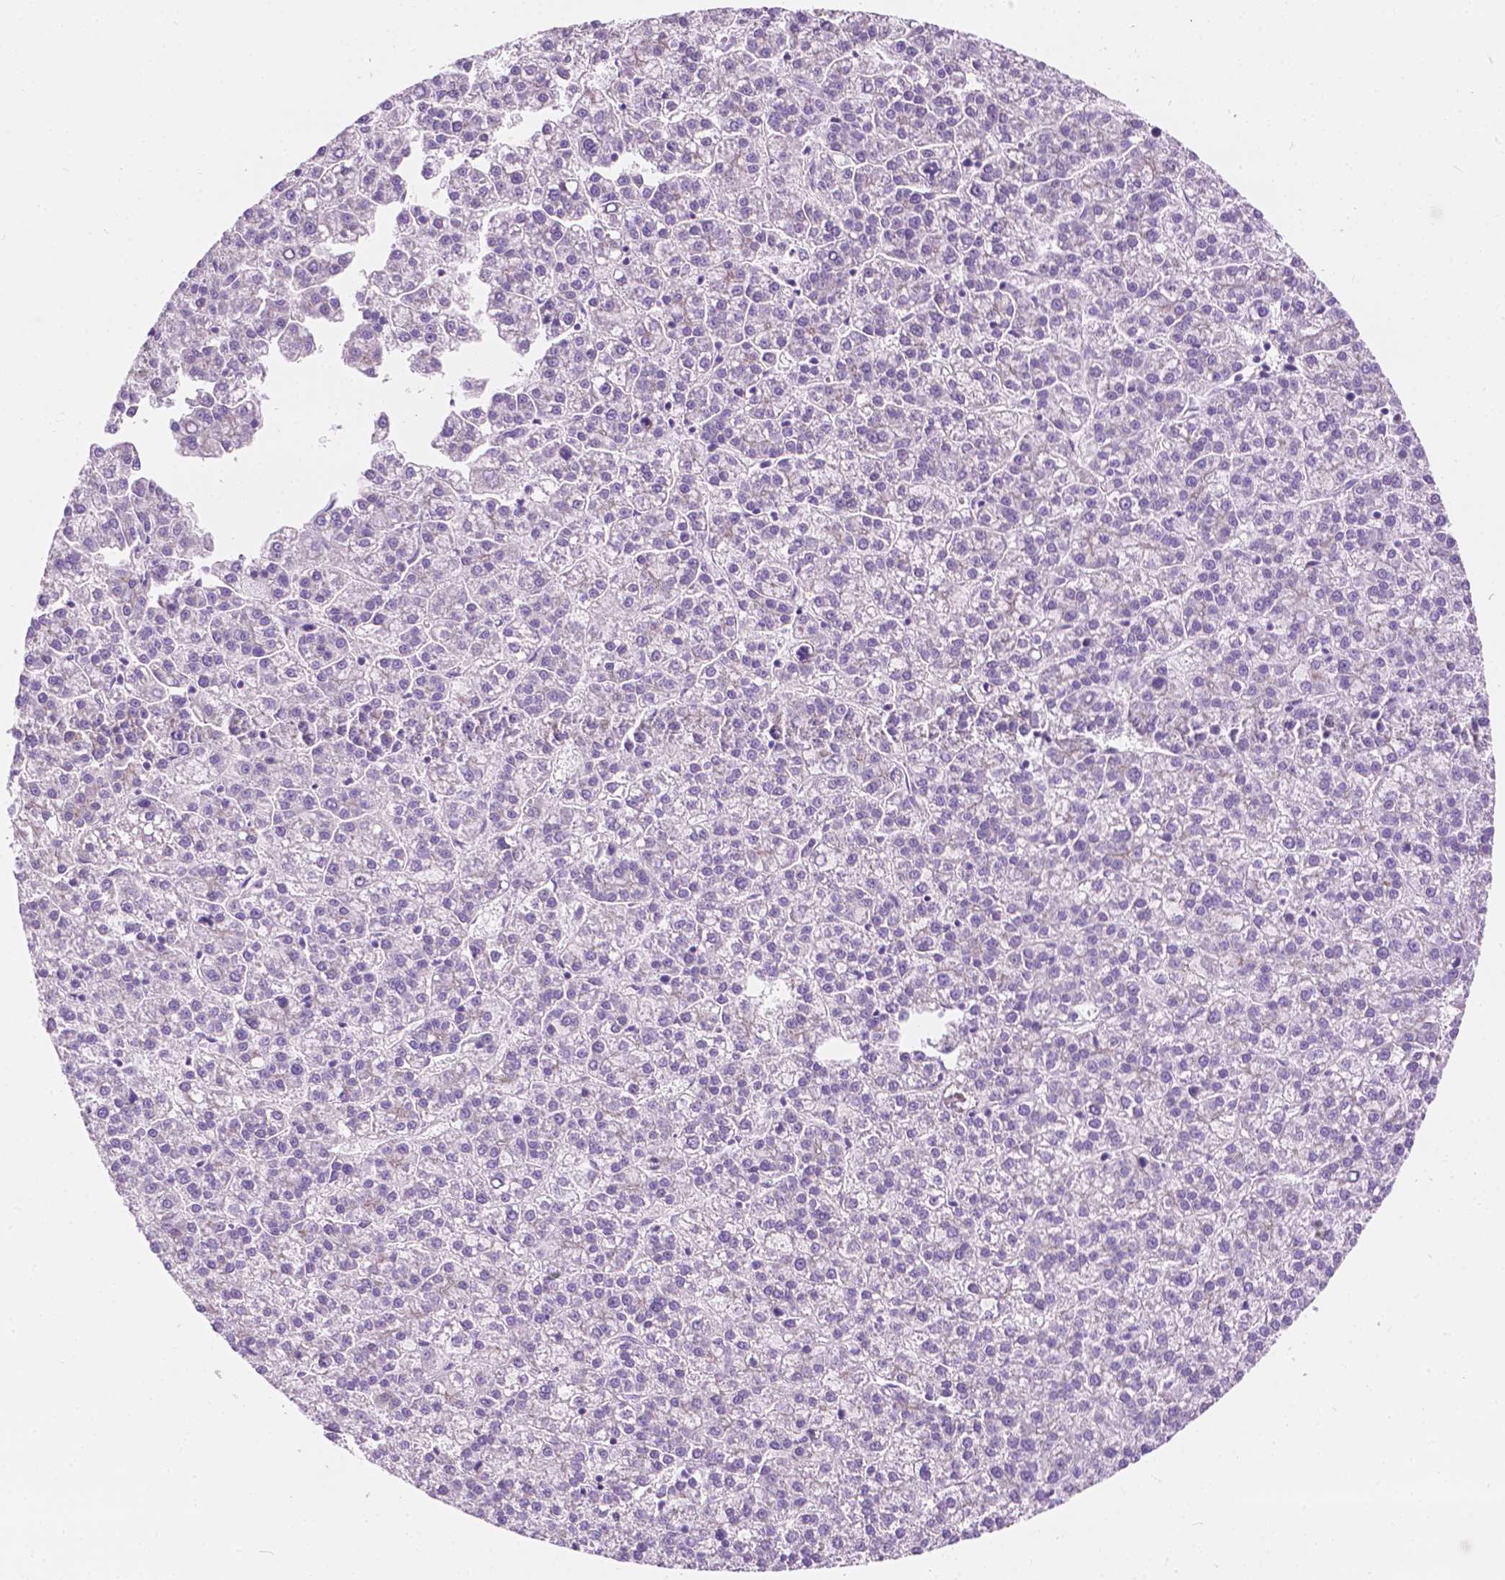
{"staining": {"intensity": "negative", "quantity": "none", "location": "none"}, "tissue": "liver cancer", "cell_type": "Tumor cells", "image_type": "cancer", "snomed": [{"axis": "morphology", "description": "Carcinoma, Hepatocellular, NOS"}, {"axis": "topography", "description": "Liver"}], "caption": "Photomicrograph shows no protein expression in tumor cells of liver cancer (hepatocellular carcinoma) tissue.", "gene": "NOS1AP", "patient": {"sex": "female", "age": 58}}